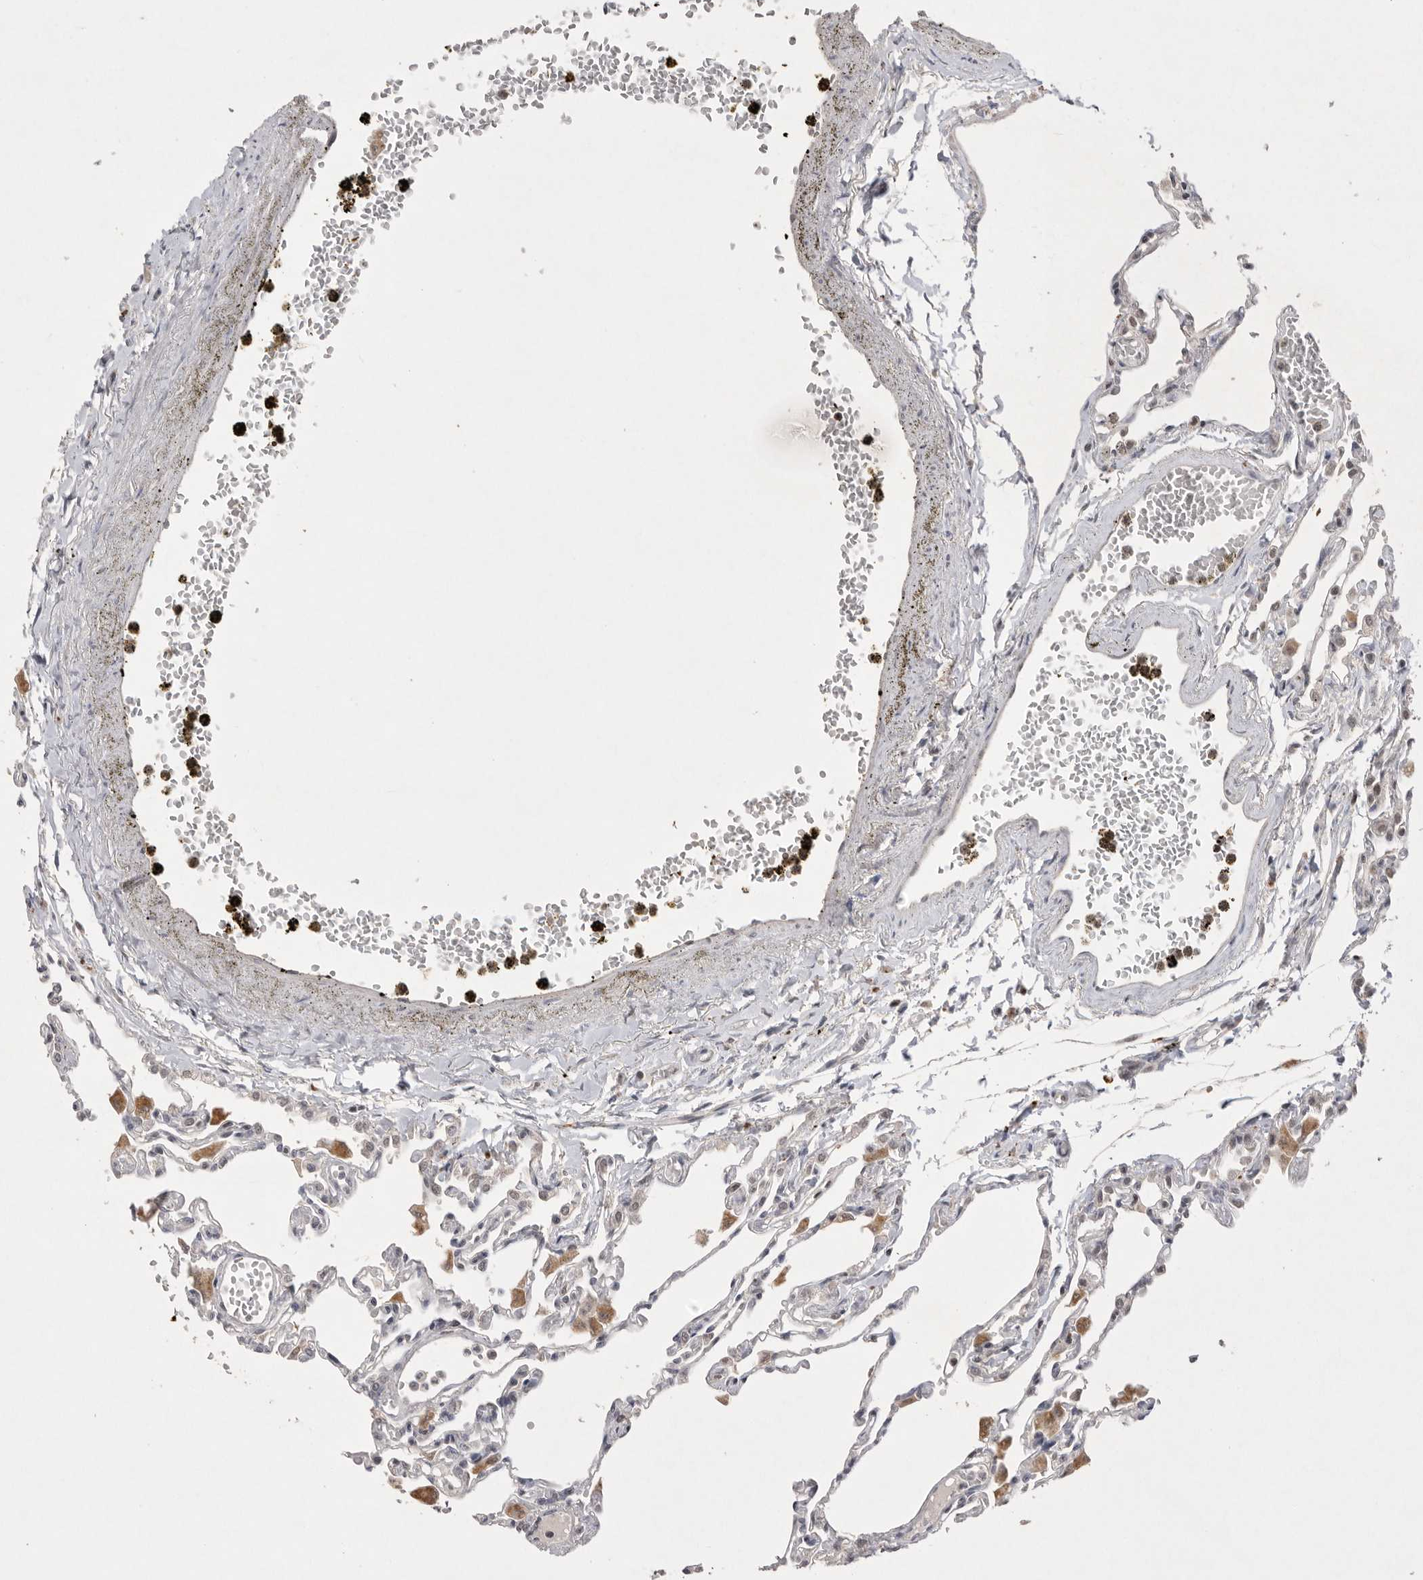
{"staining": {"intensity": "negative", "quantity": "none", "location": "none"}, "tissue": "lung", "cell_type": "Alveolar cells", "image_type": "normal", "snomed": [{"axis": "morphology", "description": "Normal tissue, NOS"}, {"axis": "topography", "description": "Bronchus"}, {"axis": "topography", "description": "Lung"}], "caption": "This is a photomicrograph of IHC staining of unremarkable lung, which shows no positivity in alveolar cells. The staining was performed using DAB (3,3'-diaminobenzidine) to visualize the protein expression in brown, while the nuclei were stained in blue with hematoxylin (Magnification: 20x).", "gene": "HUS1", "patient": {"sex": "female", "age": 49}}